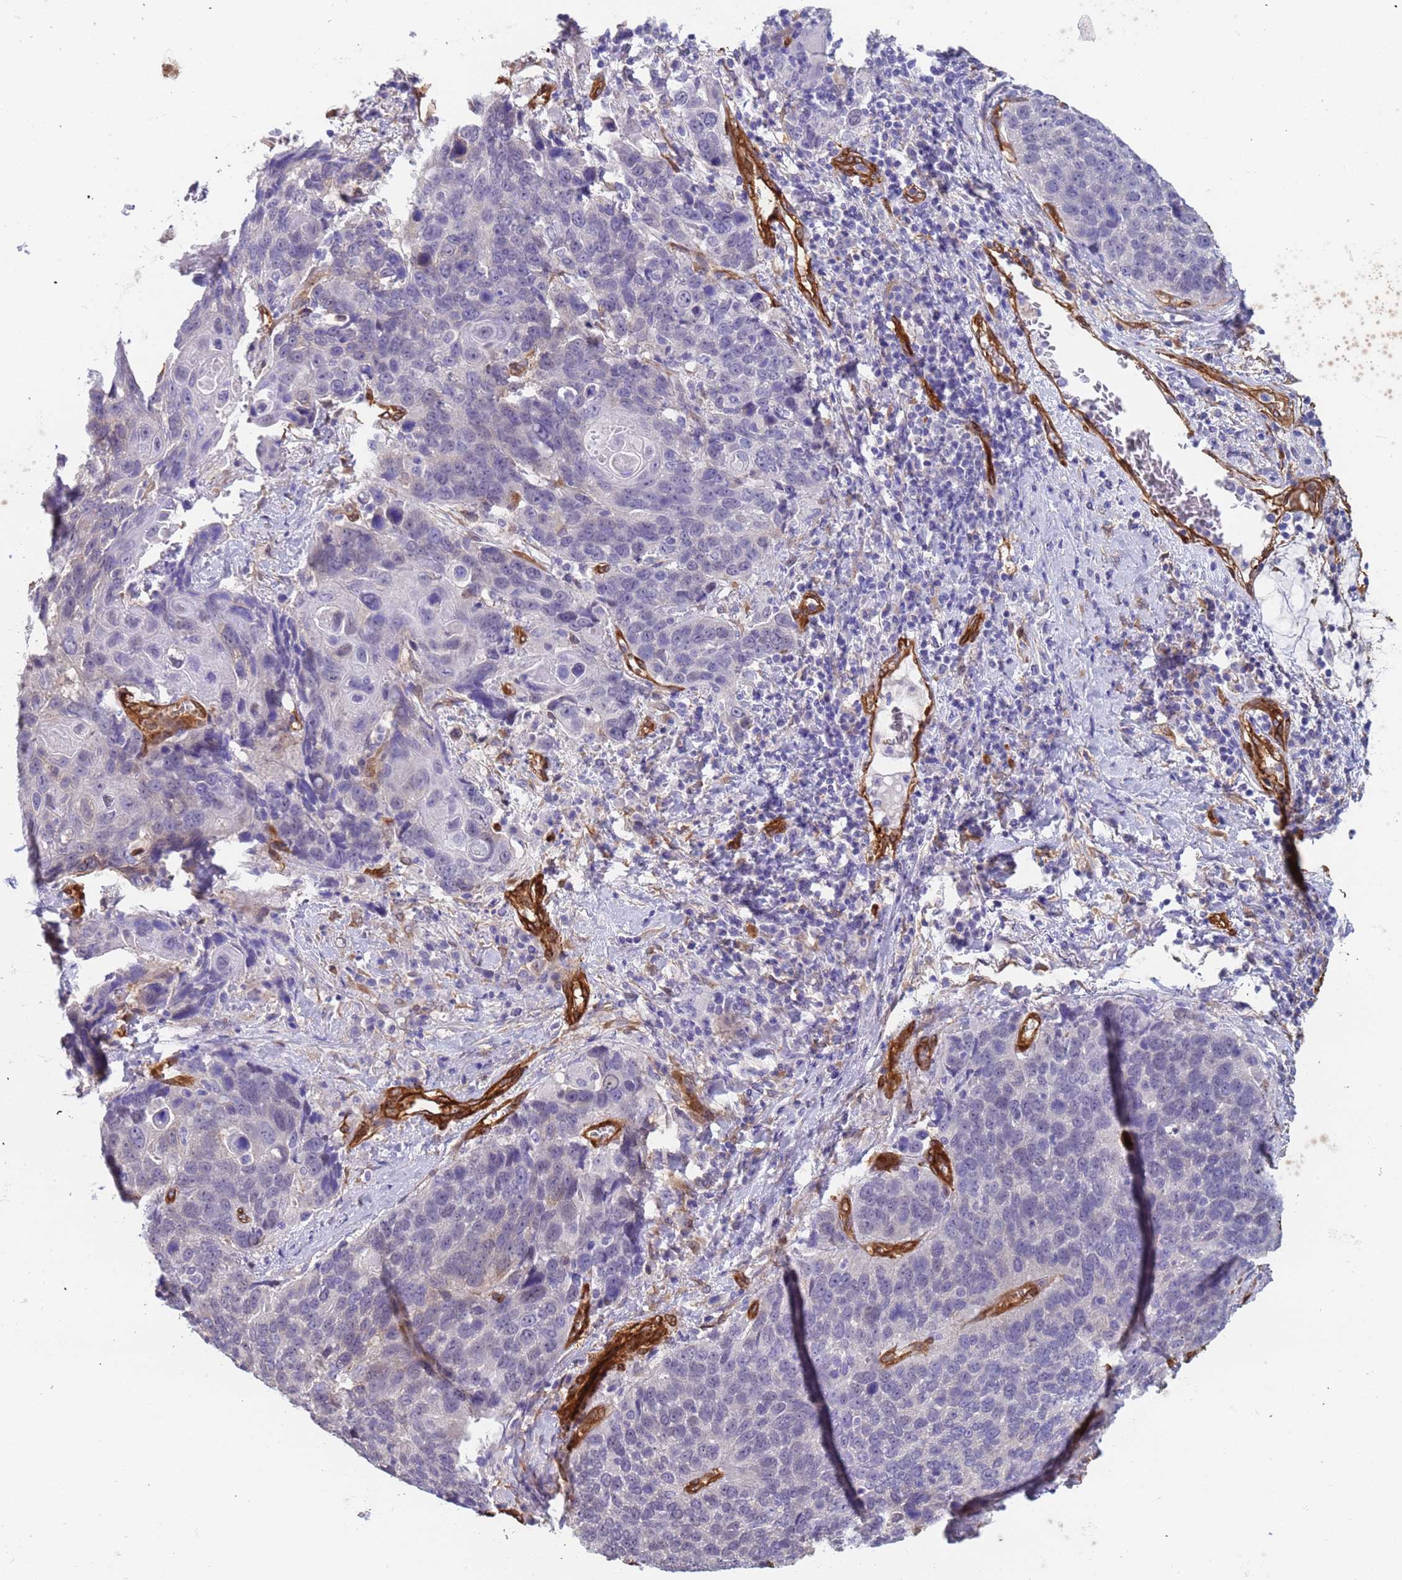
{"staining": {"intensity": "negative", "quantity": "none", "location": "none"}, "tissue": "lung cancer", "cell_type": "Tumor cells", "image_type": "cancer", "snomed": [{"axis": "morphology", "description": "Squamous cell carcinoma, NOS"}, {"axis": "topography", "description": "Lung"}], "caption": "Immunohistochemistry micrograph of lung squamous cell carcinoma stained for a protein (brown), which exhibits no positivity in tumor cells.", "gene": "EHD2", "patient": {"sex": "male", "age": 66}}